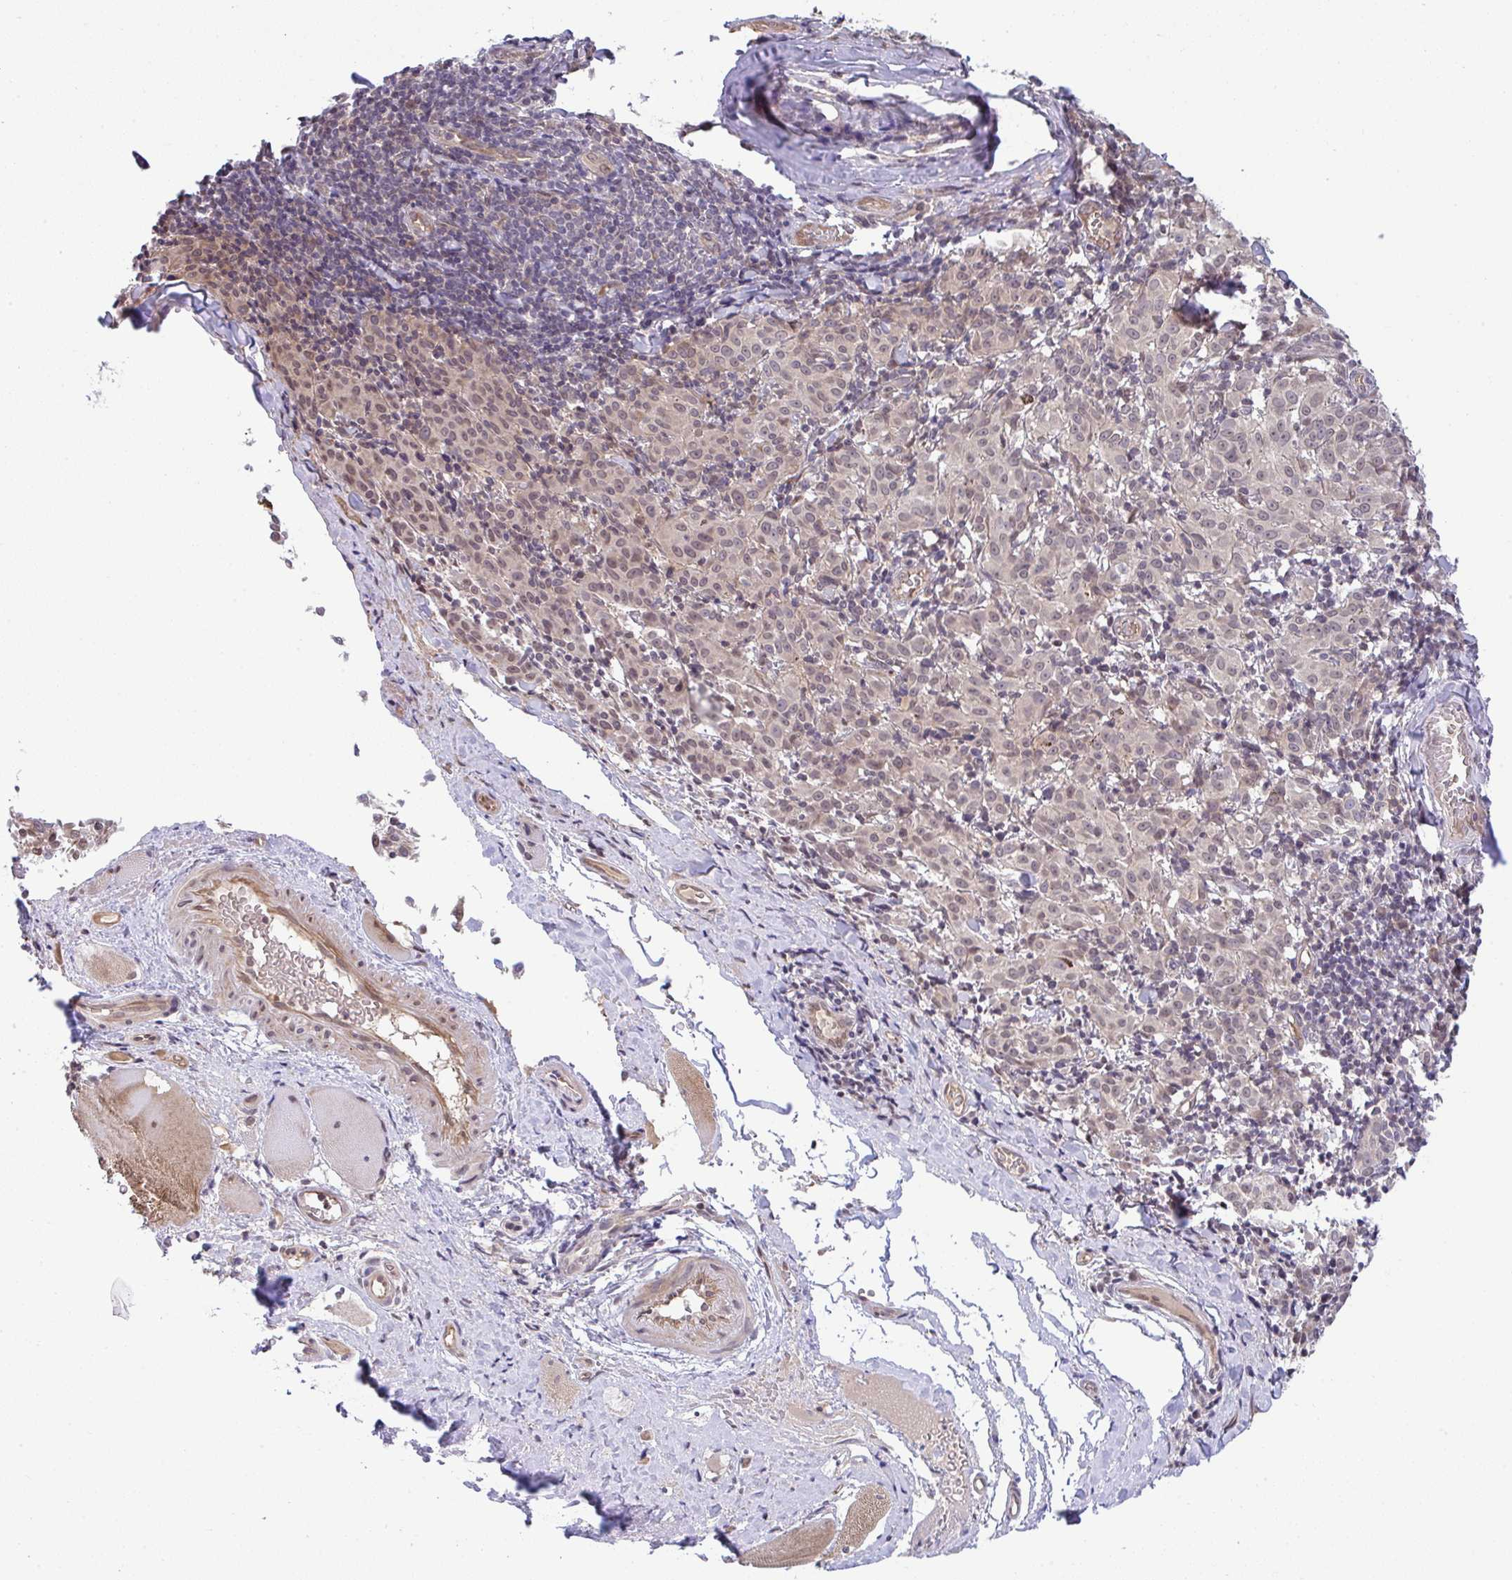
{"staining": {"intensity": "weak", "quantity": ">75%", "location": "nuclear"}, "tissue": "melanoma", "cell_type": "Tumor cells", "image_type": "cancer", "snomed": [{"axis": "morphology", "description": "Malignant melanoma, NOS"}, {"axis": "topography", "description": "Skin"}], "caption": "Melanoma stained for a protein (brown) reveals weak nuclear positive expression in about >75% of tumor cells.", "gene": "C9orf64", "patient": {"sex": "female", "age": 72}}